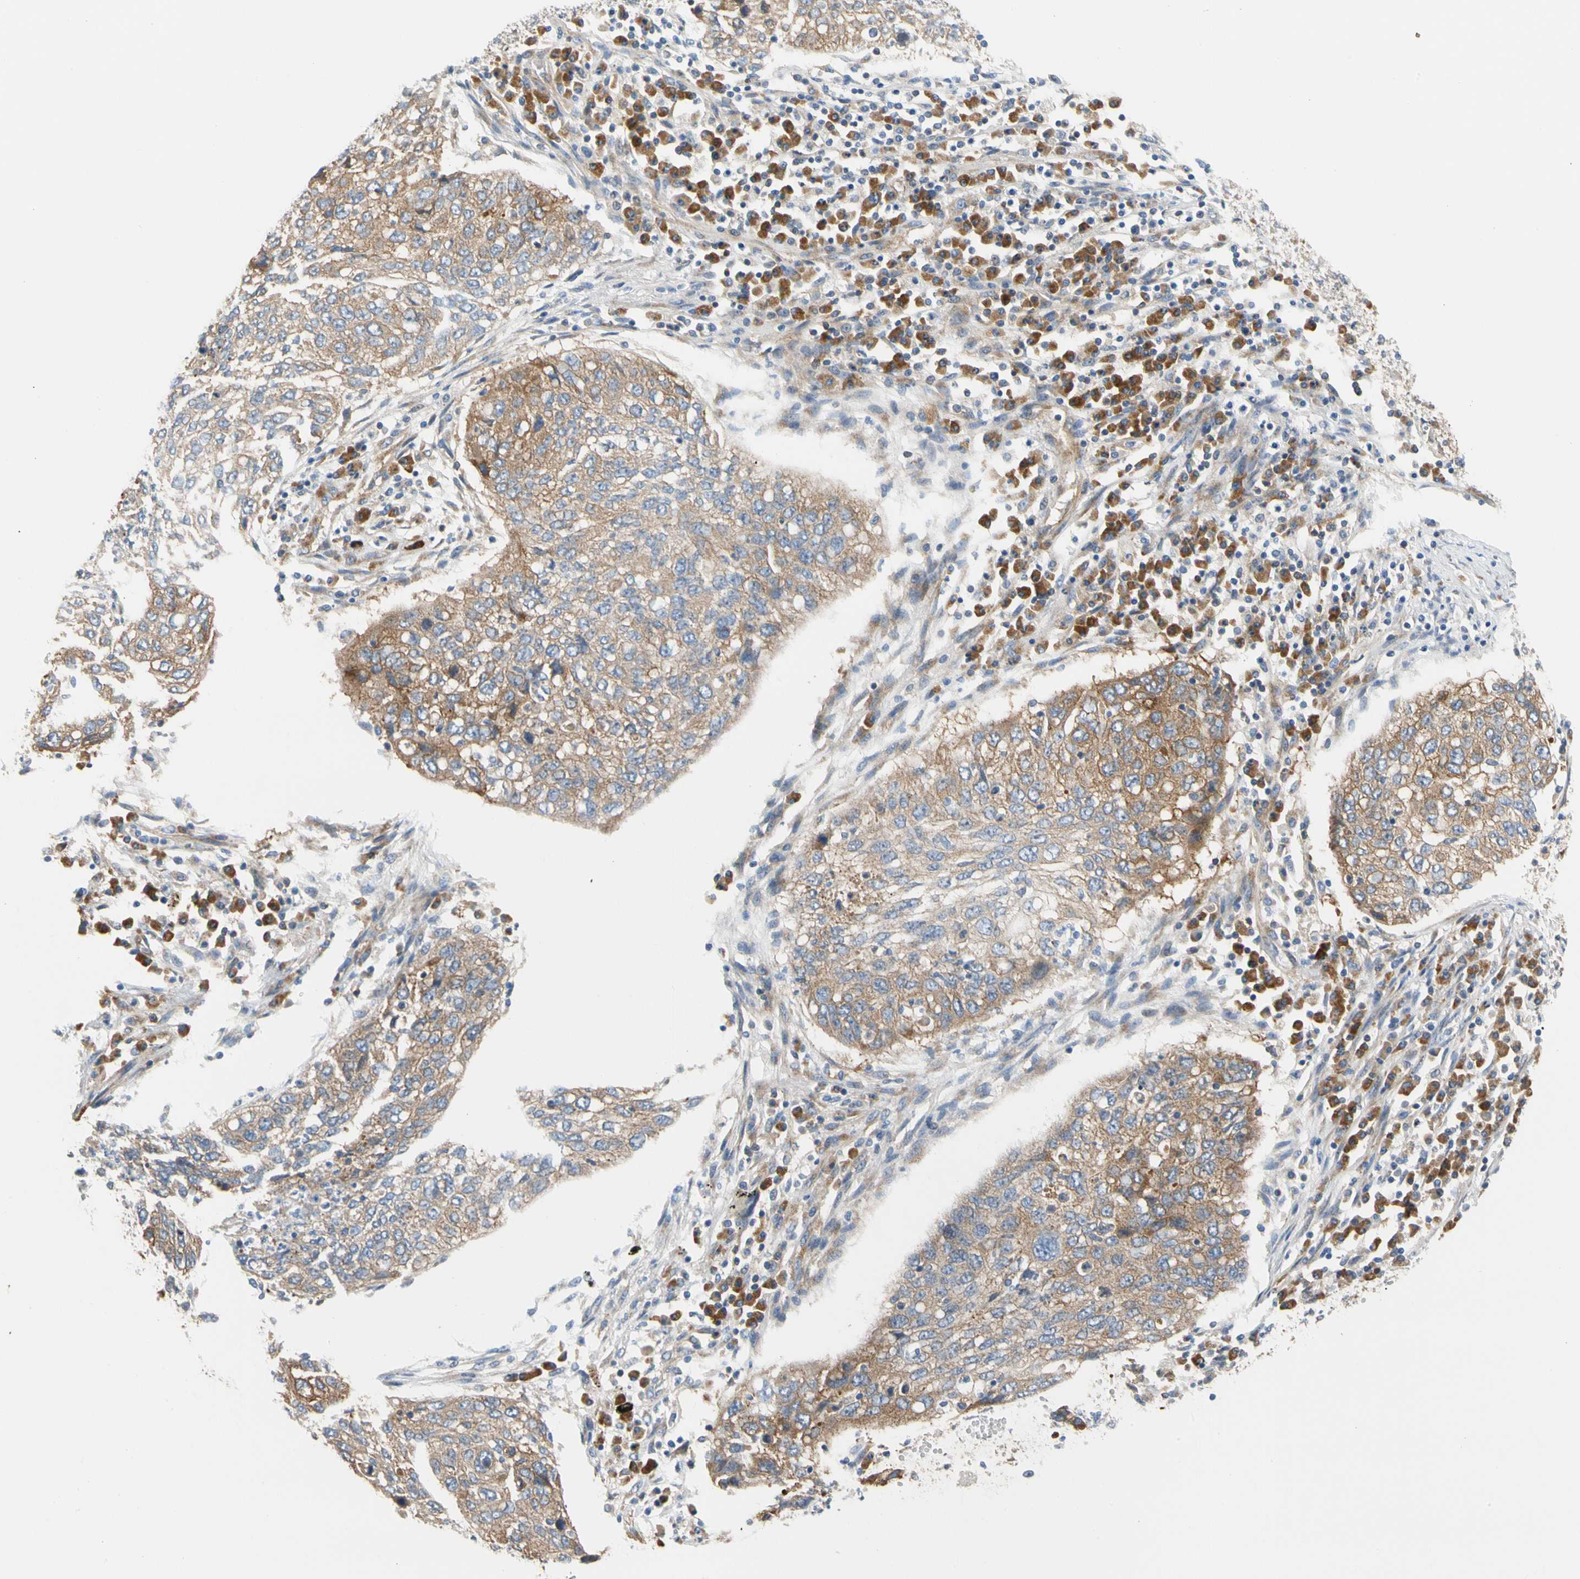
{"staining": {"intensity": "moderate", "quantity": ">75%", "location": "cytoplasmic/membranous"}, "tissue": "lung cancer", "cell_type": "Tumor cells", "image_type": "cancer", "snomed": [{"axis": "morphology", "description": "Squamous cell carcinoma, NOS"}, {"axis": "topography", "description": "Lung"}], "caption": "Moderate cytoplasmic/membranous protein positivity is seen in about >75% of tumor cells in lung cancer. (brown staining indicates protein expression, while blue staining denotes nuclei).", "gene": "GPHN", "patient": {"sex": "female", "age": 63}}